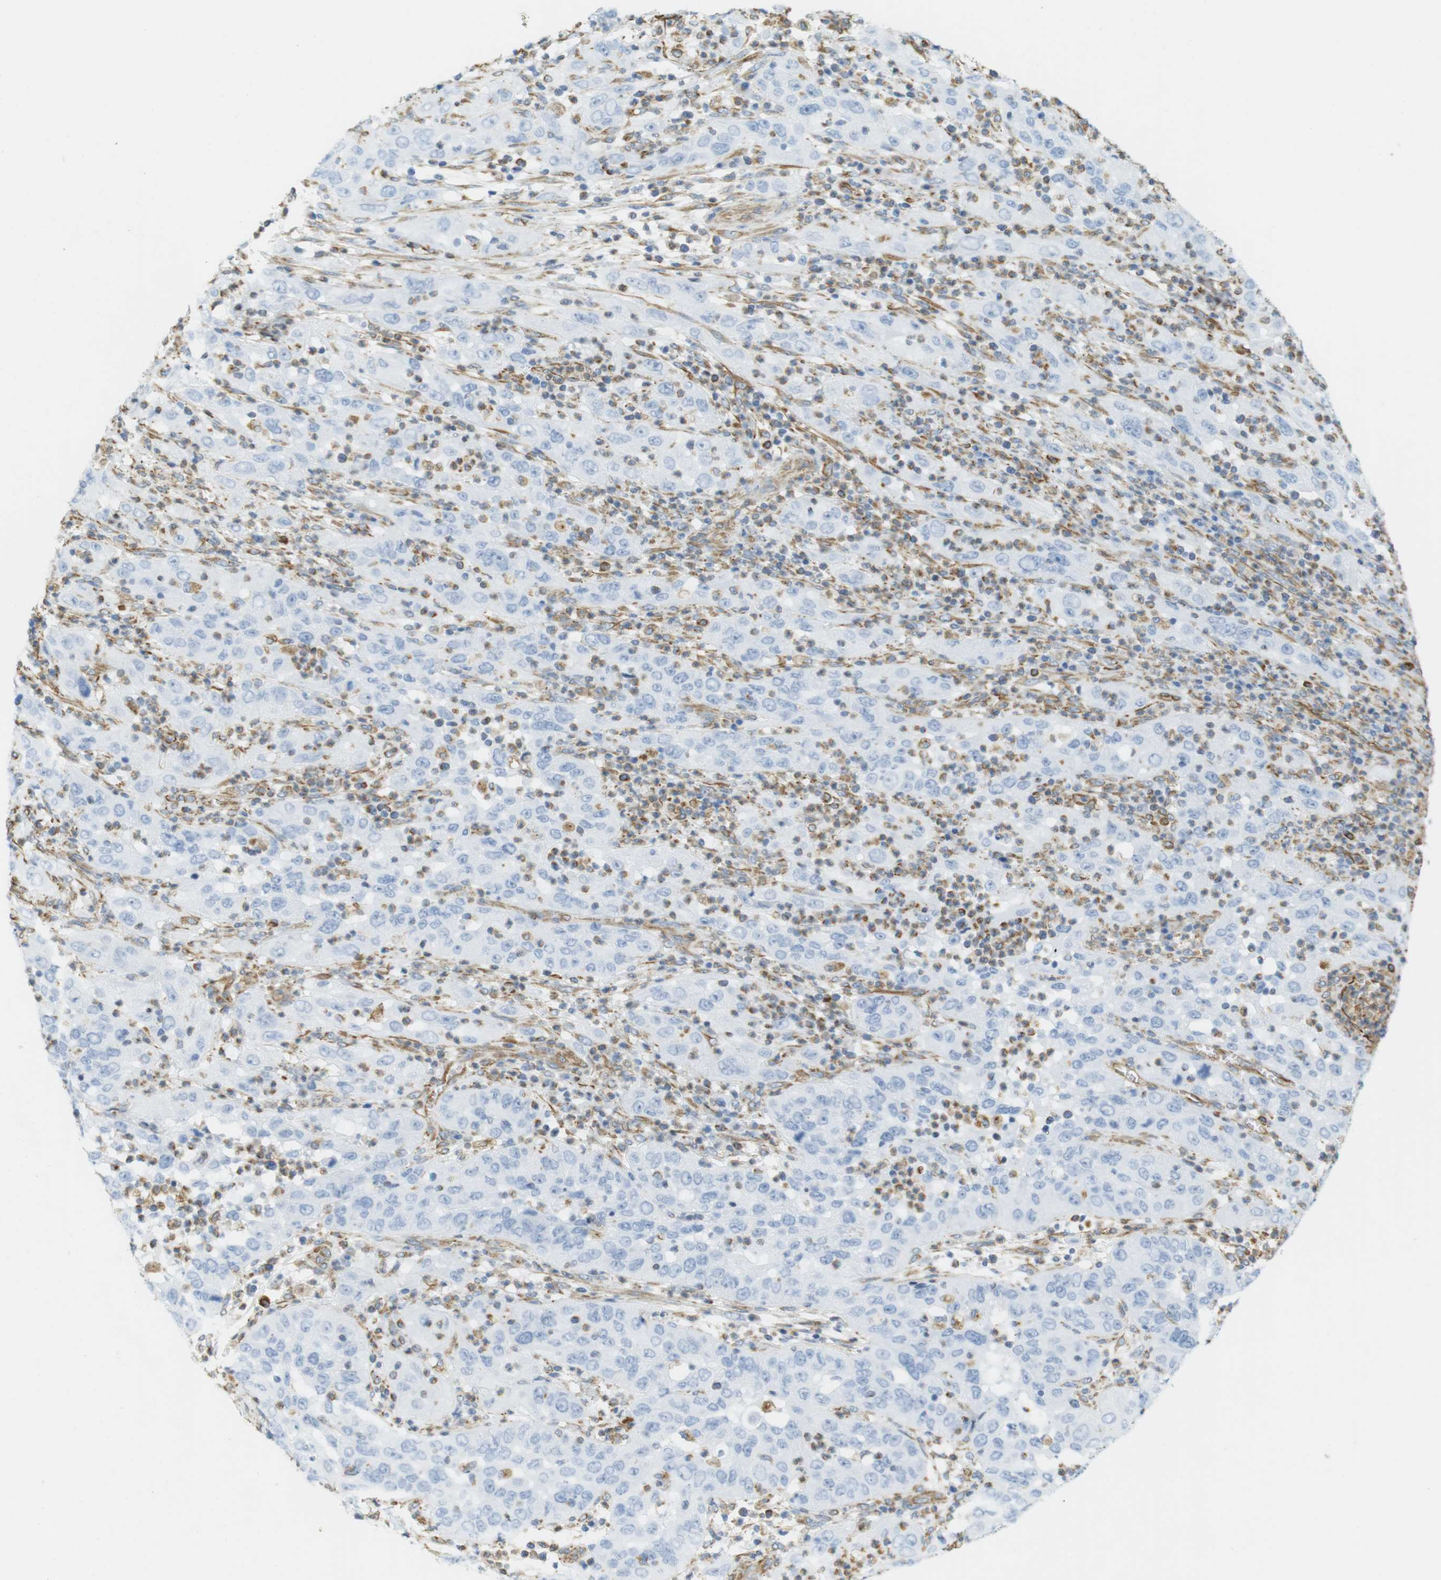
{"staining": {"intensity": "negative", "quantity": "none", "location": "none"}, "tissue": "cervical cancer", "cell_type": "Tumor cells", "image_type": "cancer", "snomed": [{"axis": "morphology", "description": "Squamous cell carcinoma, NOS"}, {"axis": "topography", "description": "Cervix"}], "caption": "Tumor cells are negative for protein expression in human cervical cancer (squamous cell carcinoma).", "gene": "MS4A10", "patient": {"sex": "female", "age": 32}}